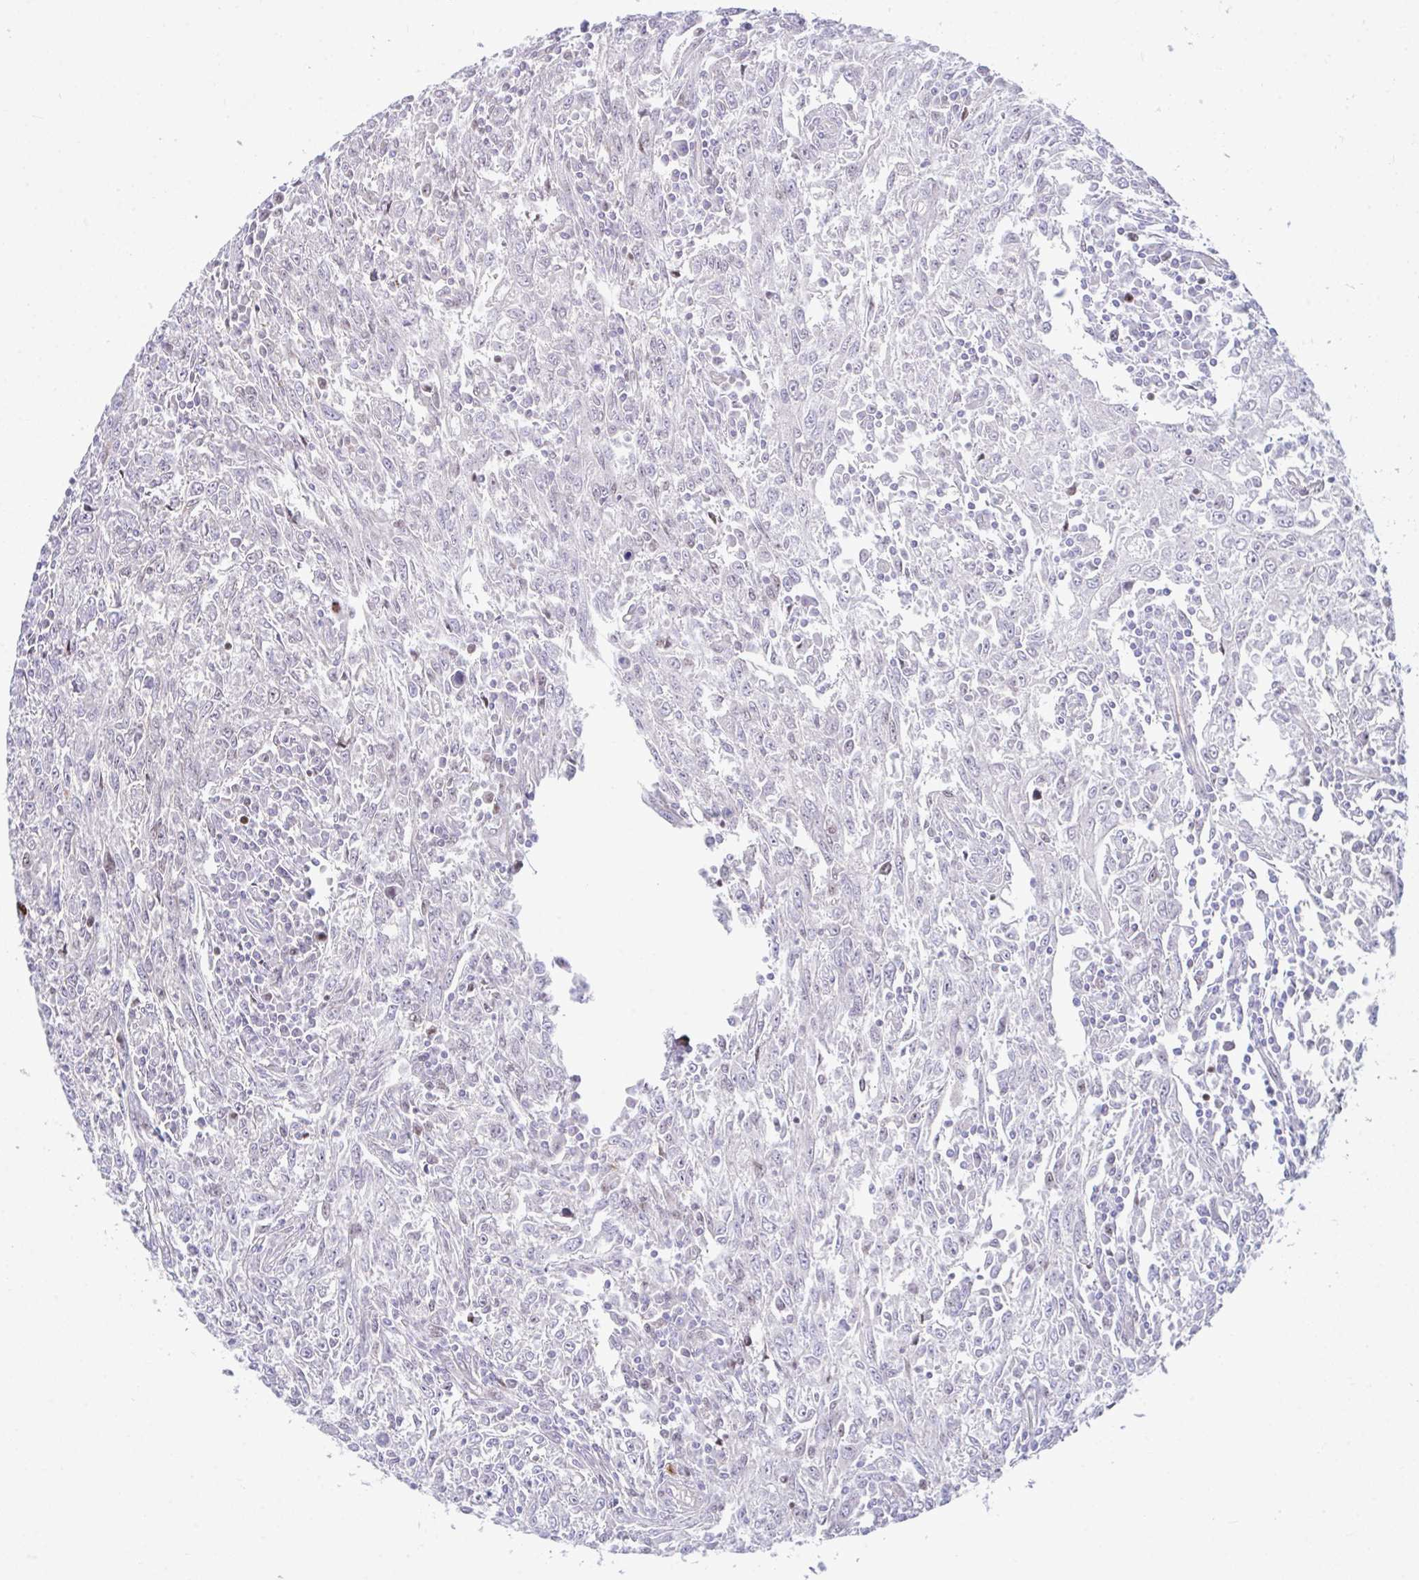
{"staining": {"intensity": "negative", "quantity": "none", "location": "none"}, "tissue": "breast cancer", "cell_type": "Tumor cells", "image_type": "cancer", "snomed": [{"axis": "morphology", "description": "Duct carcinoma"}, {"axis": "topography", "description": "Breast"}], "caption": "Tumor cells are negative for brown protein staining in intraductal carcinoma (breast). (Brightfield microscopy of DAB (3,3'-diaminobenzidine) immunohistochemistry (IHC) at high magnification).", "gene": "CENPQ", "patient": {"sex": "female", "age": 50}}